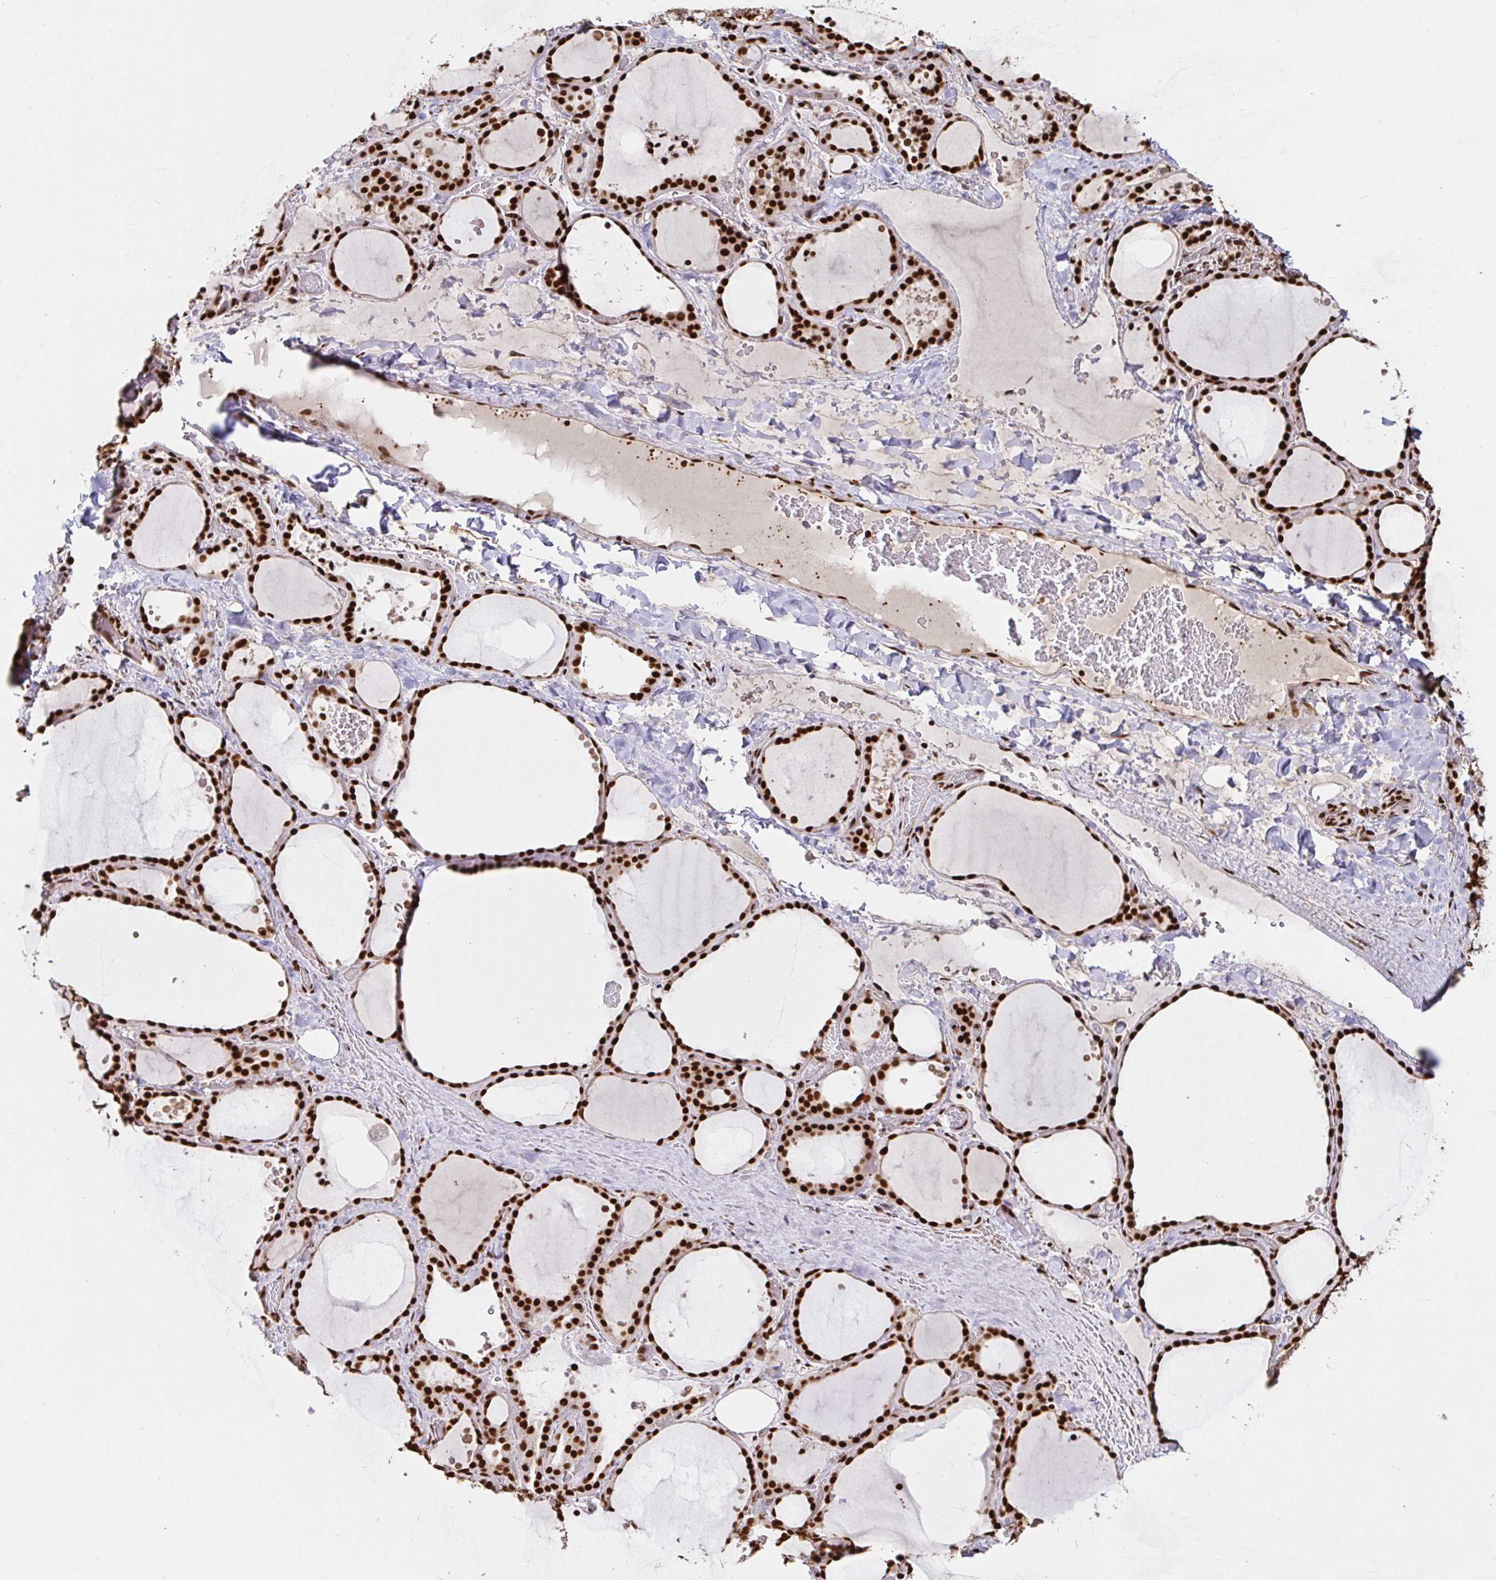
{"staining": {"intensity": "strong", "quantity": ">75%", "location": "nuclear"}, "tissue": "thyroid gland", "cell_type": "Glandular cells", "image_type": "normal", "snomed": [{"axis": "morphology", "description": "Normal tissue, NOS"}, {"axis": "topography", "description": "Thyroid gland"}], "caption": "Immunohistochemistry (IHC) (DAB (3,3'-diaminobenzidine)) staining of normal human thyroid gland demonstrates strong nuclear protein expression in approximately >75% of glandular cells.", "gene": "SP3", "patient": {"sex": "female", "age": 36}}